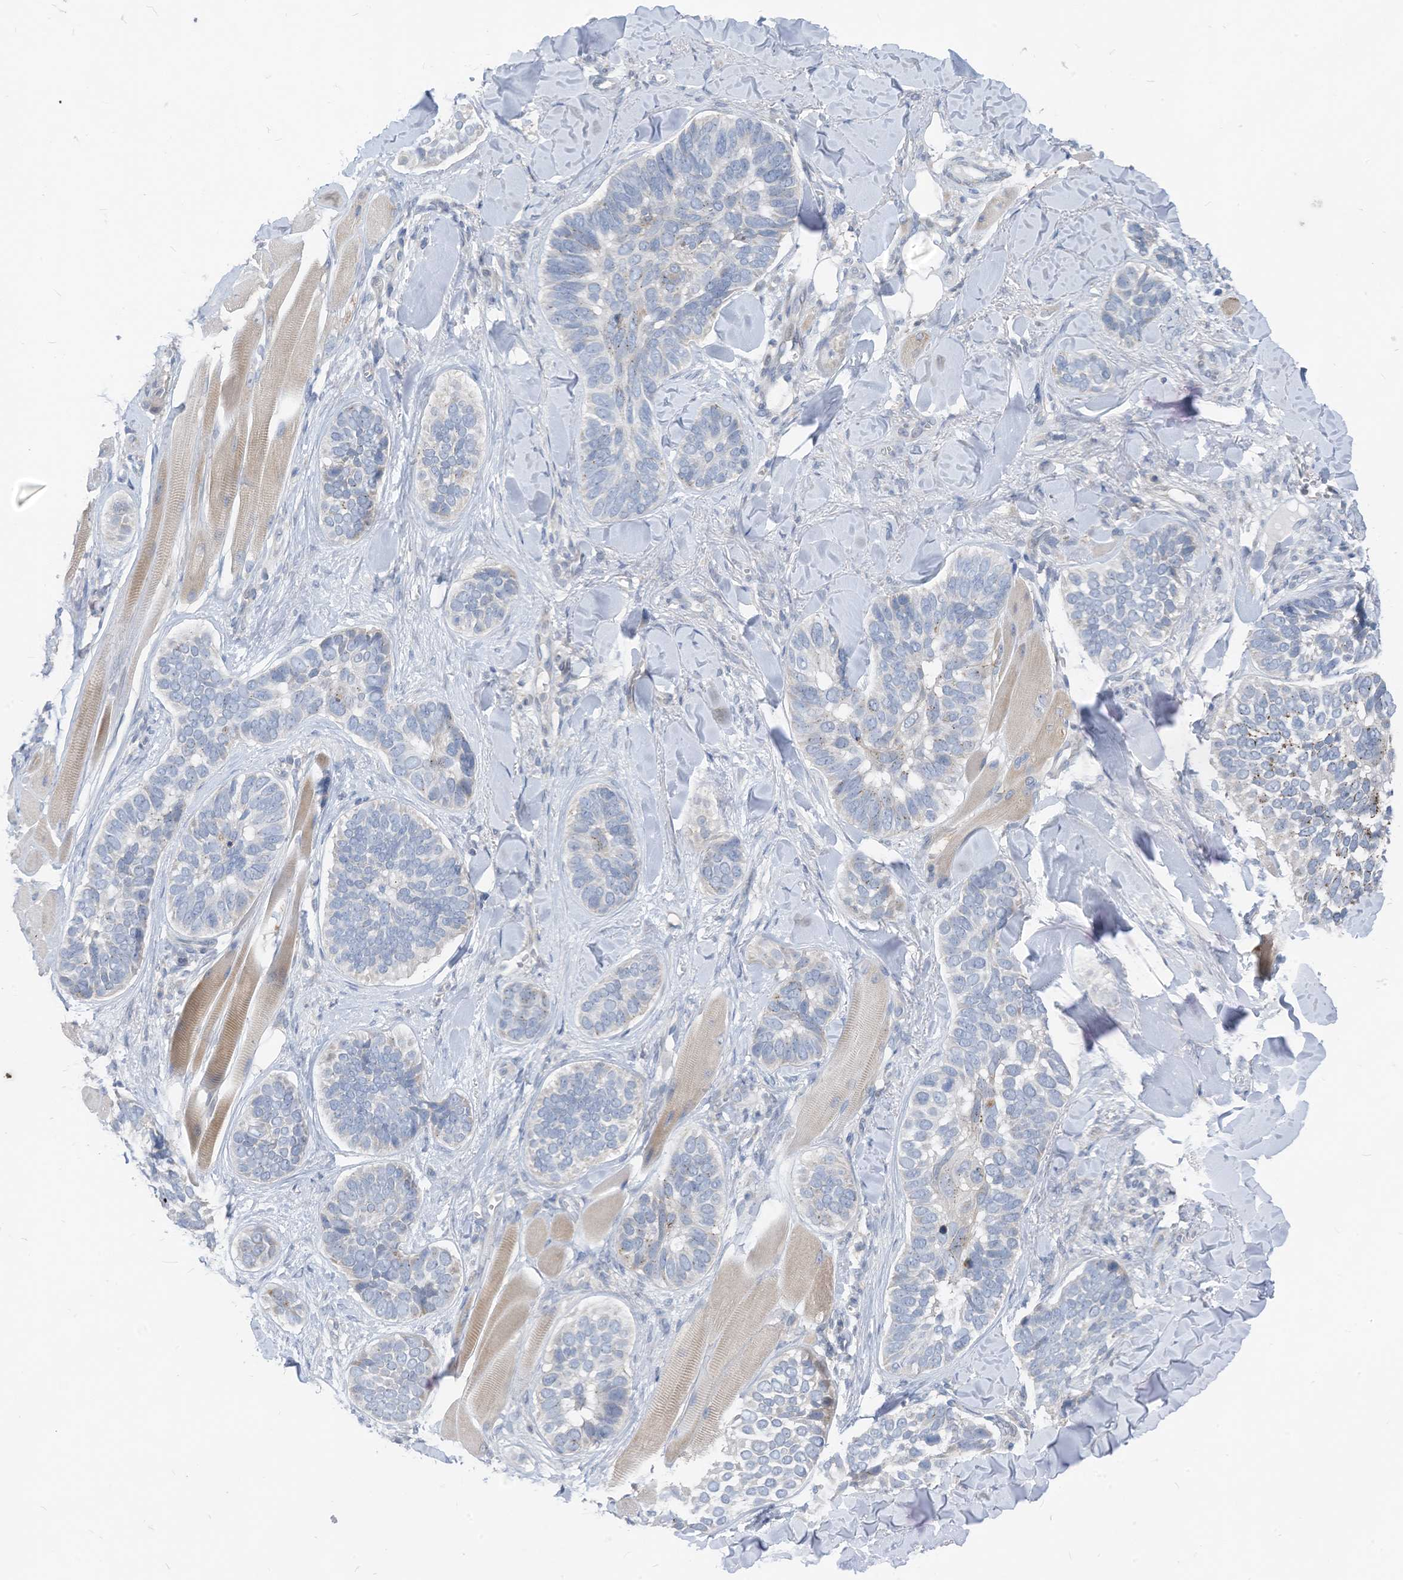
{"staining": {"intensity": "negative", "quantity": "none", "location": "none"}, "tissue": "skin cancer", "cell_type": "Tumor cells", "image_type": "cancer", "snomed": [{"axis": "morphology", "description": "Basal cell carcinoma"}, {"axis": "topography", "description": "Skin"}], "caption": "DAB immunohistochemical staining of human skin basal cell carcinoma exhibits no significant positivity in tumor cells.", "gene": "LDAH", "patient": {"sex": "male", "age": 62}}